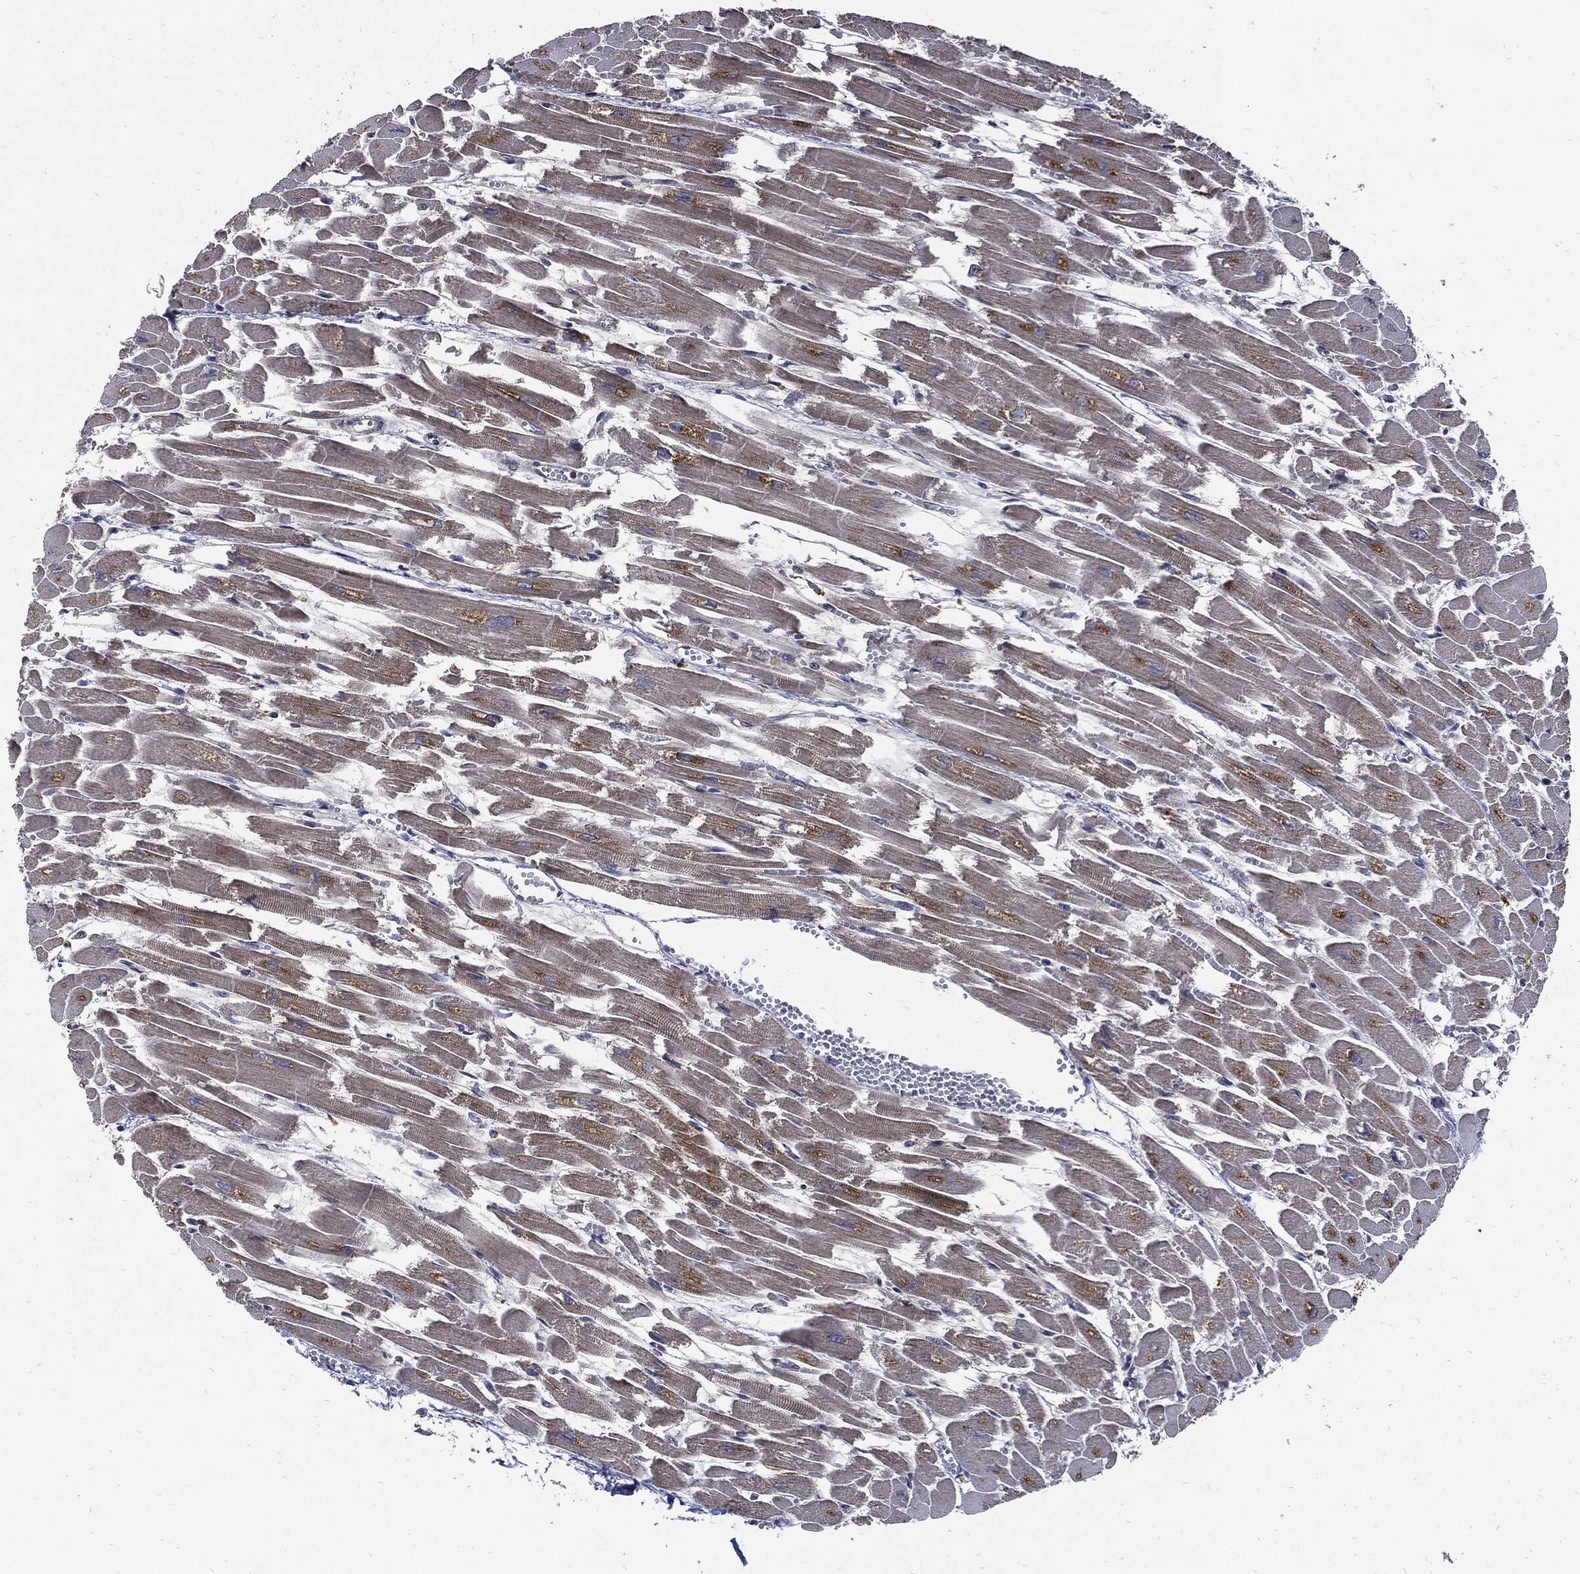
{"staining": {"intensity": "strong", "quantity": "<25%", "location": "cytoplasmic/membranous"}, "tissue": "heart muscle", "cell_type": "Cardiomyocytes", "image_type": "normal", "snomed": [{"axis": "morphology", "description": "Normal tissue, NOS"}, {"axis": "topography", "description": "Heart"}], "caption": "High-magnification brightfield microscopy of unremarkable heart muscle stained with DAB (brown) and counterstained with hematoxylin (blue). cardiomyocytes exhibit strong cytoplasmic/membranous expression is present in about<25% of cells. (DAB (3,3'-diaminobenzidine) IHC with brightfield microscopy, high magnification).", "gene": "SLC31A2", "patient": {"sex": "female", "age": 52}}